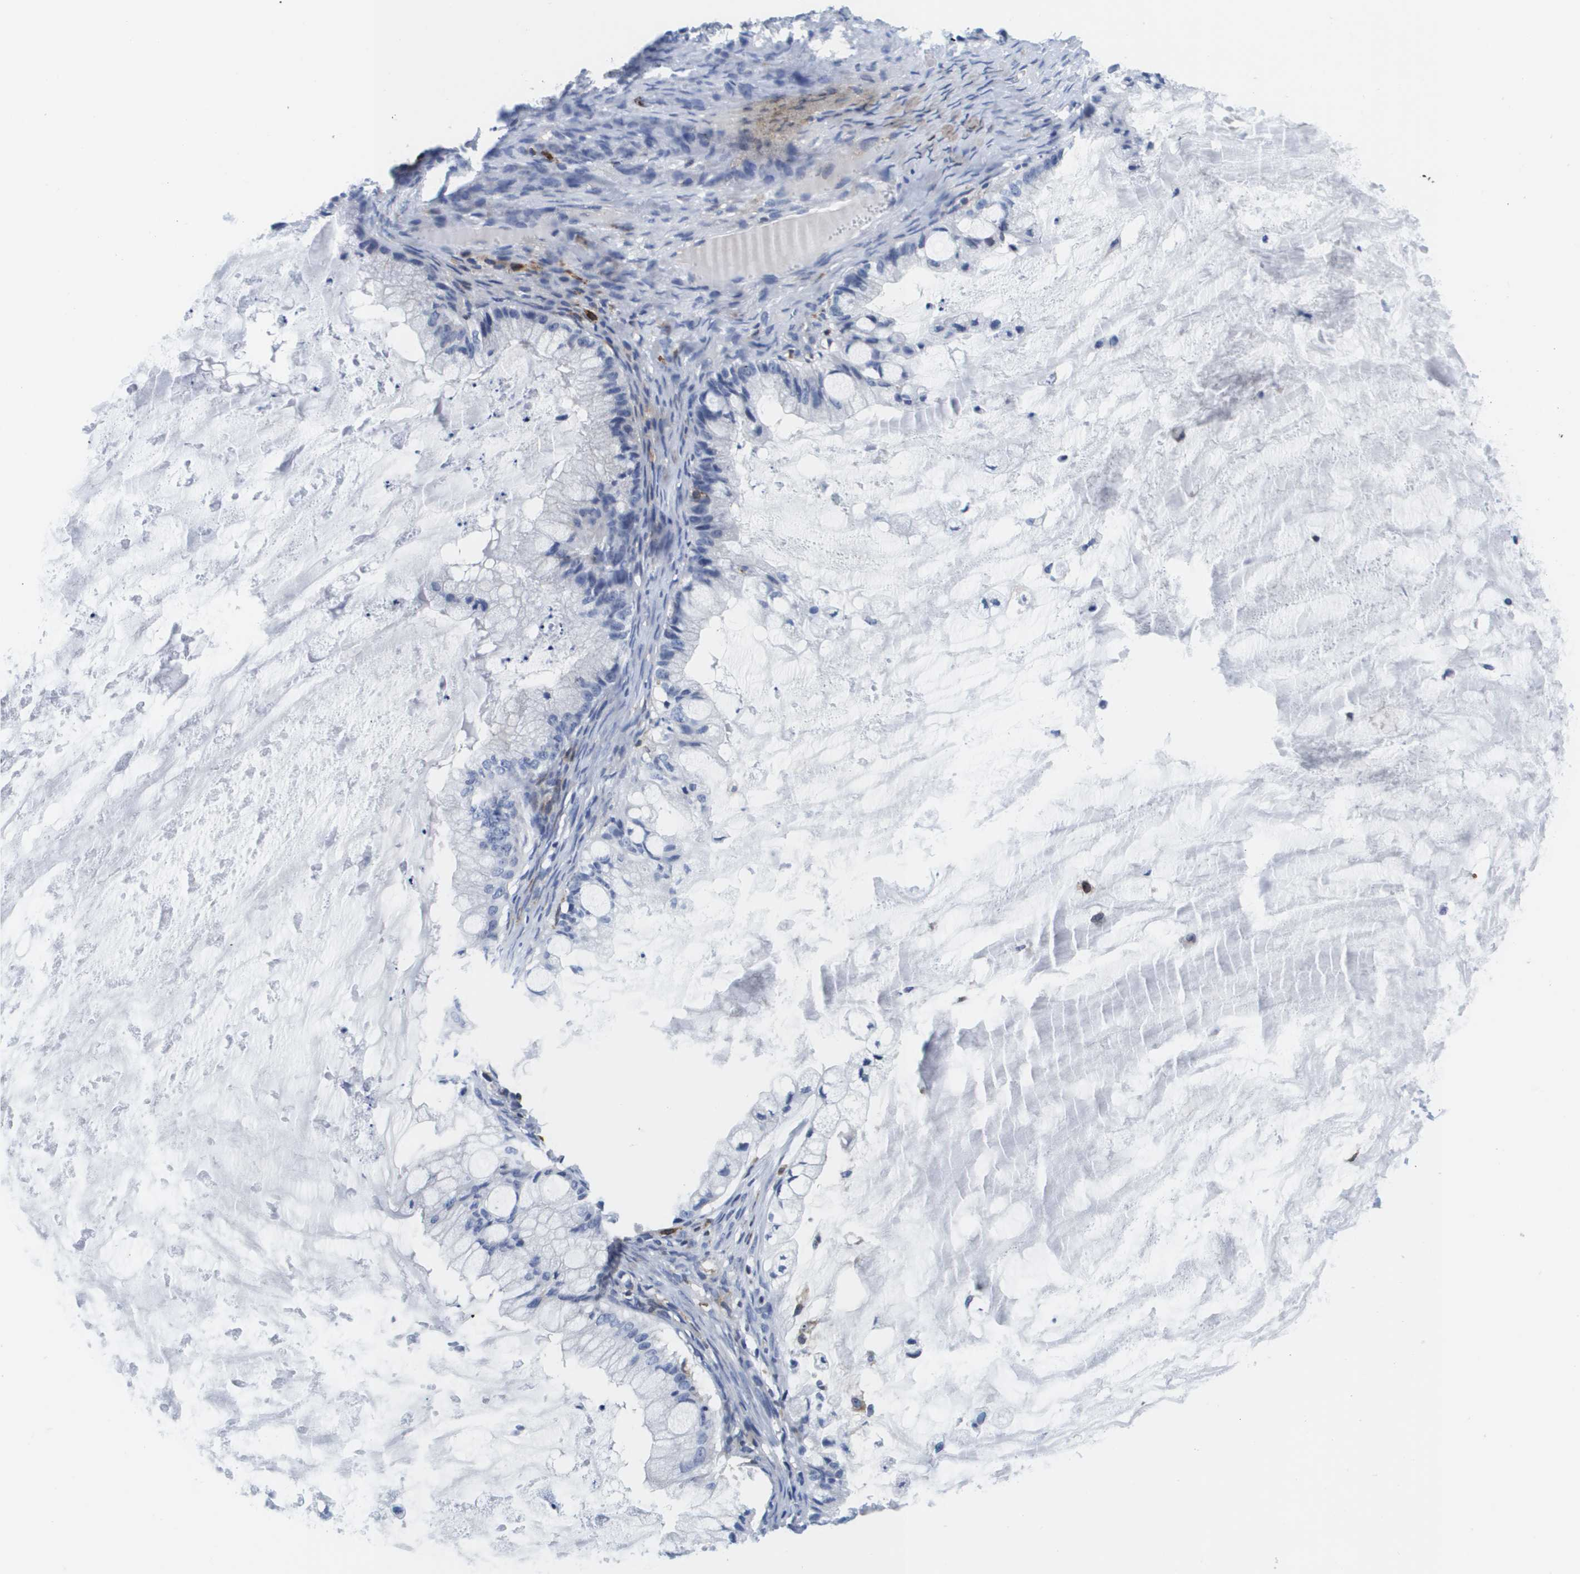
{"staining": {"intensity": "negative", "quantity": "none", "location": "none"}, "tissue": "ovarian cancer", "cell_type": "Tumor cells", "image_type": "cancer", "snomed": [{"axis": "morphology", "description": "Cystadenocarcinoma, mucinous, NOS"}, {"axis": "topography", "description": "Ovary"}], "caption": "This is an immunohistochemistry photomicrograph of mucinous cystadenocarcinoma (ovarian). There is no positivity in tumor cells.", "gene": "HMOX1", "patient": {"sex": "female", "age": 57}}